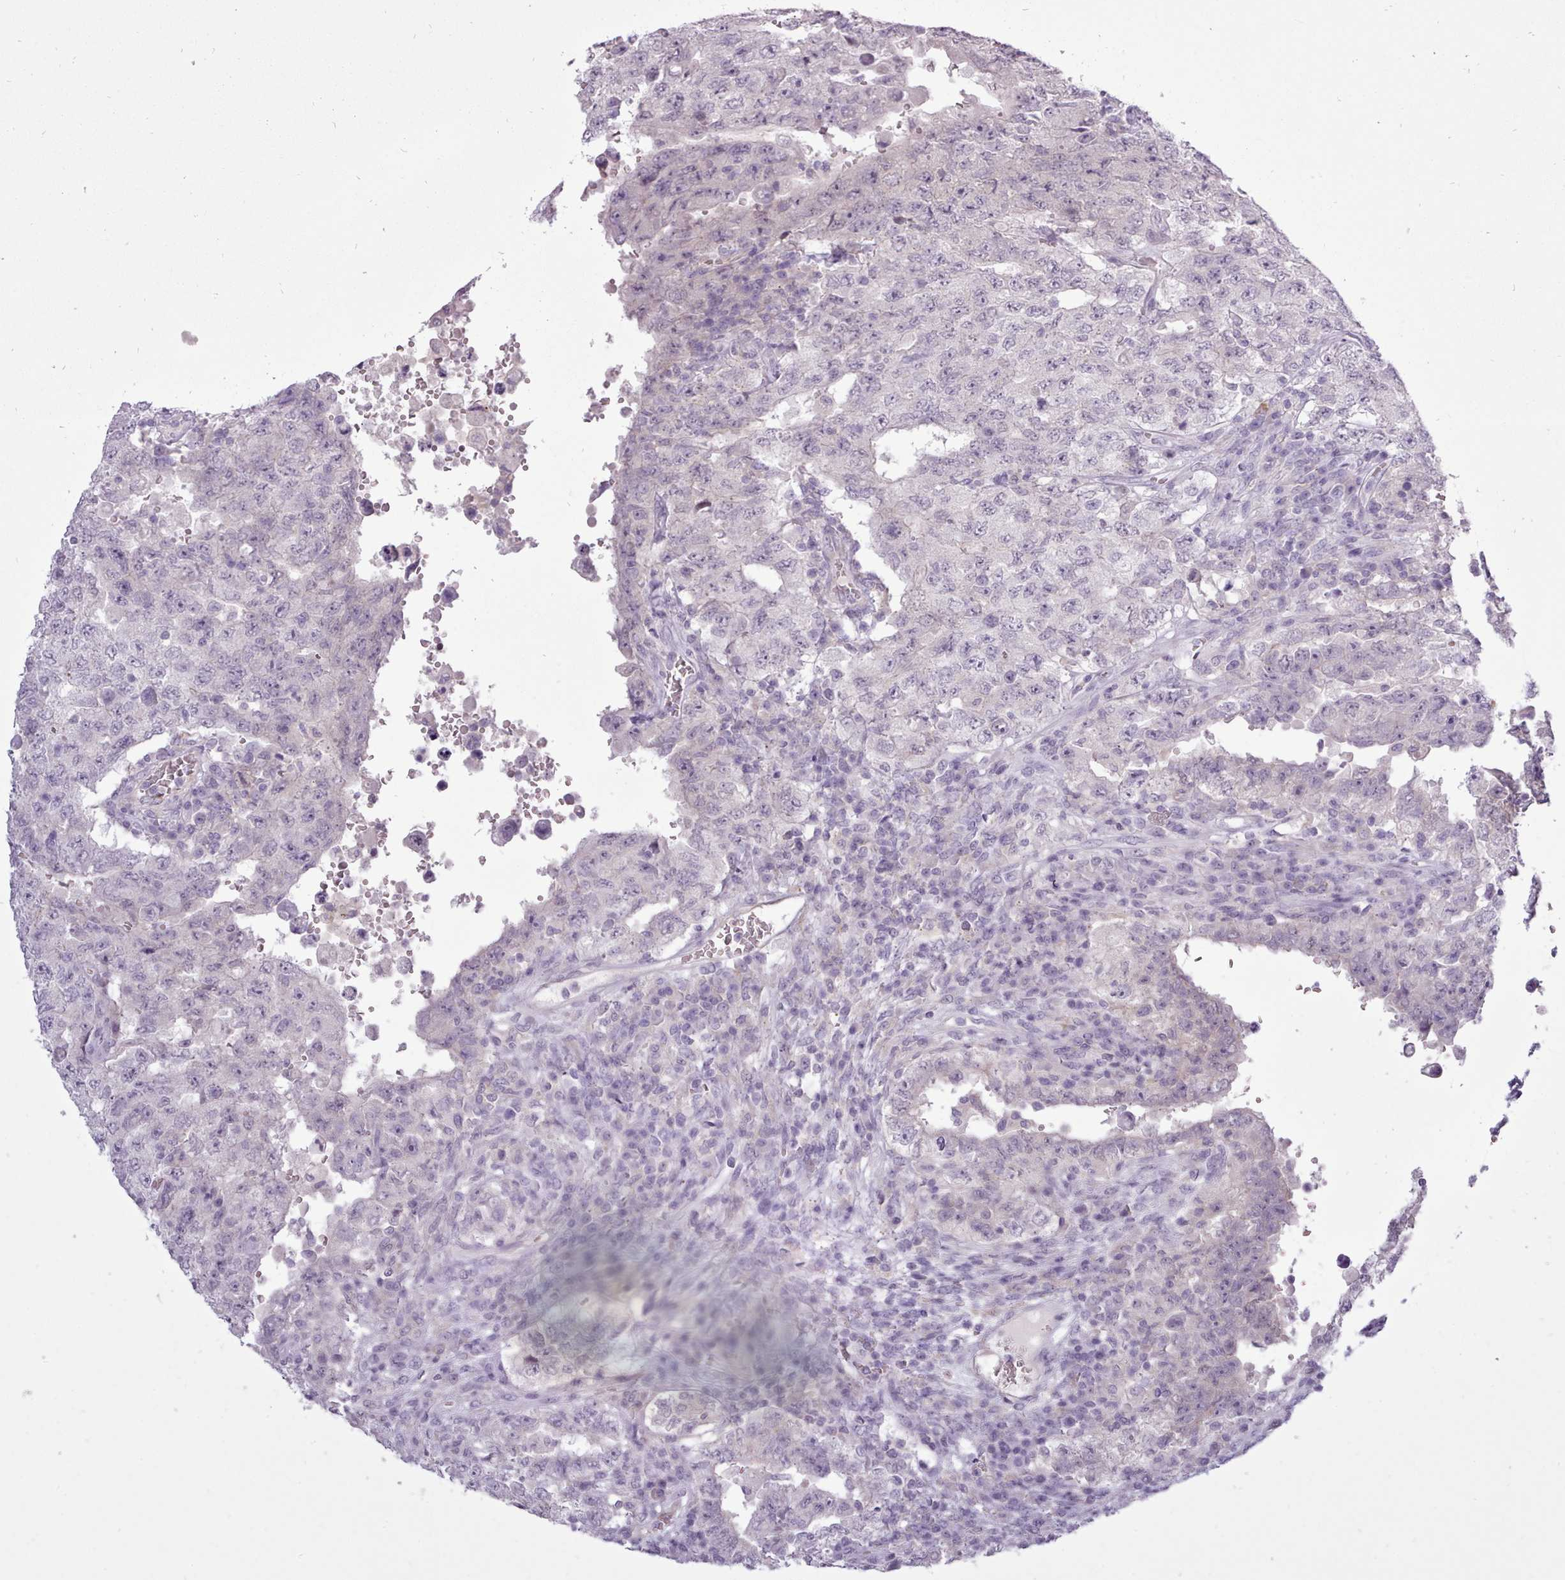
{"staining": {"intensity": "negative", "quantity": "none", "location": "none"}, "tissue": "testis cancer", "cell_type": "Tumor cells", "image_type": "cancer", "snomed": [{"axis": "morphology", "description": "Carcinoma, Embryonal, NOS"}, {"axis": "topography", "description": "Testis"}], "caption": "This is an immunohistochemistry (IHC) image of human testis cancer. There is no positivity in tumor cells.", "gene": "BDKRB2", "patient": {"sex": "male", "age": 26}}